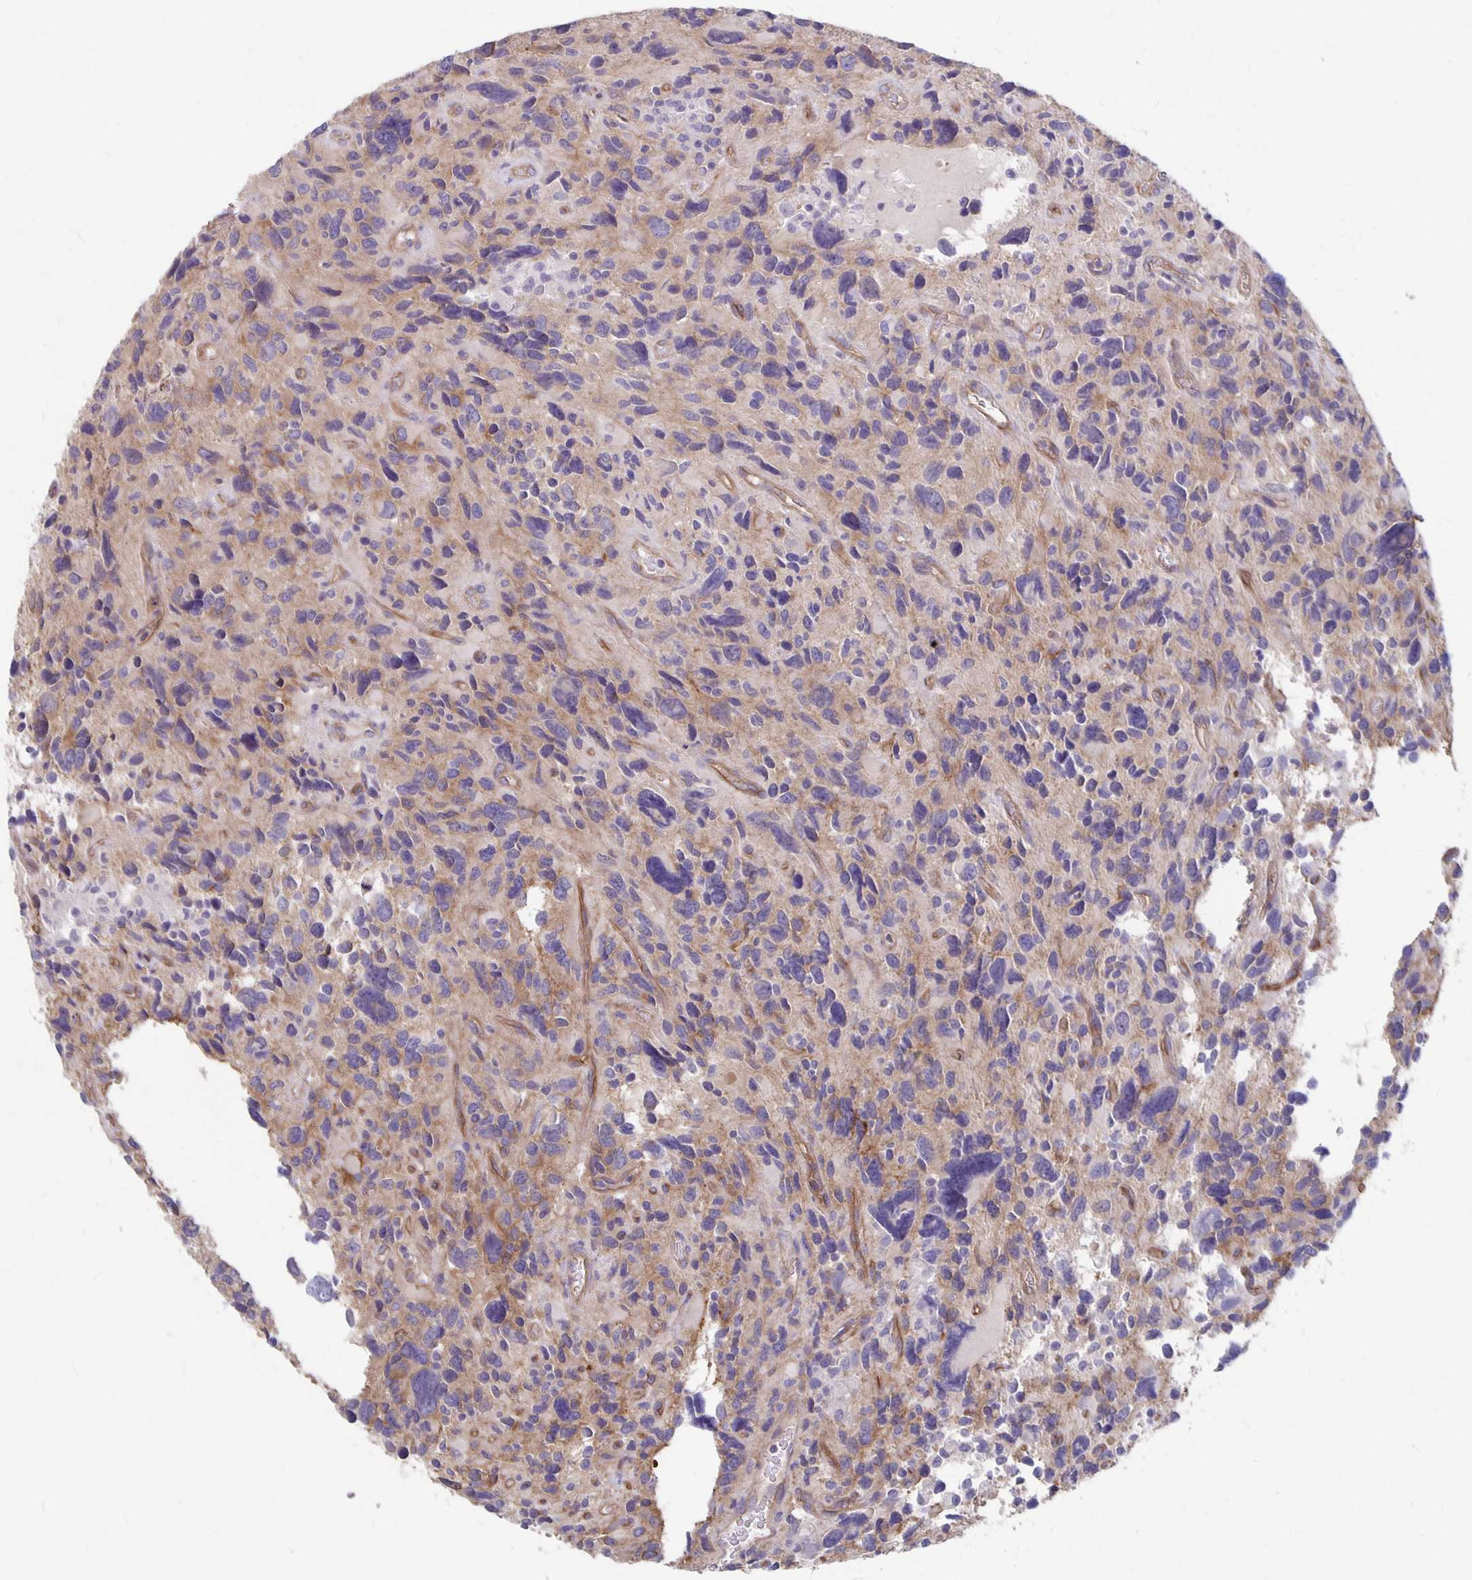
{"staining": {"intensity": "negative", "quantity": "none", "location": "none"}, "tissue": "glioma", "cell_type": "Tumor cells", "image_type": "cancer", "snomed": [{"axis": "morphology", "description": "Glioma, malignant, High grade"}, {"axis": "topography", "description": "Brain"}], "caption": "DAB (3,3'-diaminobenzidine) immunohistochemical staining of glioma exhibits no significant expression in tumor cells.", "gene": "PPP1R3E", "patient": {"sex": "male", "age": 46}}